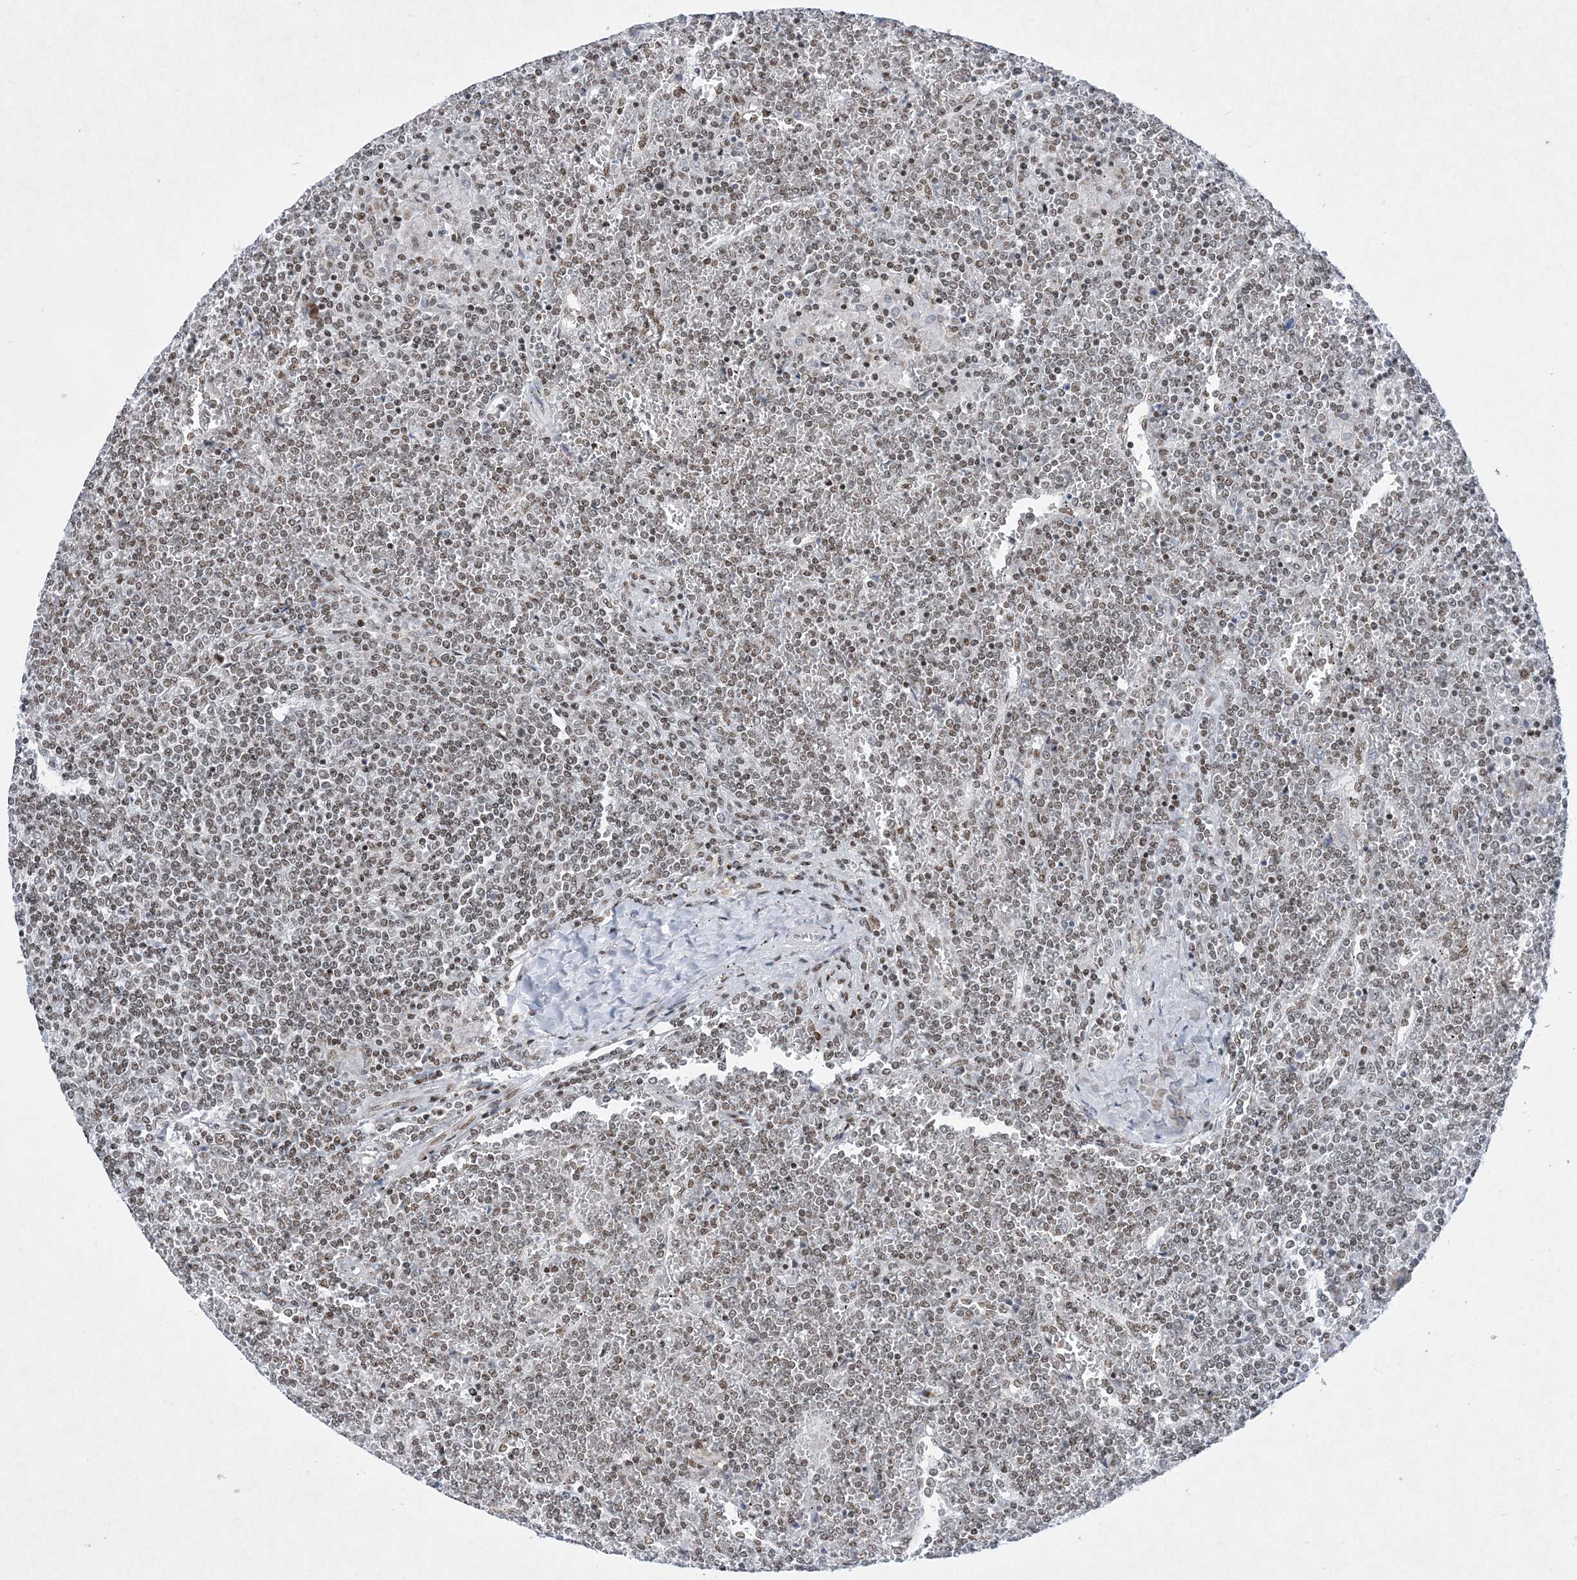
{"staining": {"intensity": "moderate", "quantity": ">75%", "location": "nuclear"}, "tissue": "lymphoma", "cell_type": "Tumor cells", "image_type": "cancer", "snomed": [{"axis": "morphology", "description": "Malignant lymphoma, non-Hodgkin's type, Low grade"}, {"axis": "topography", "description": "Spleen"}], "caption": "Lymphoma stained for a protein shows moderate nuclear positivity in tumor cells.", "gene": "PKNOX2", "patient": {"sex": "female", "age": 19}}